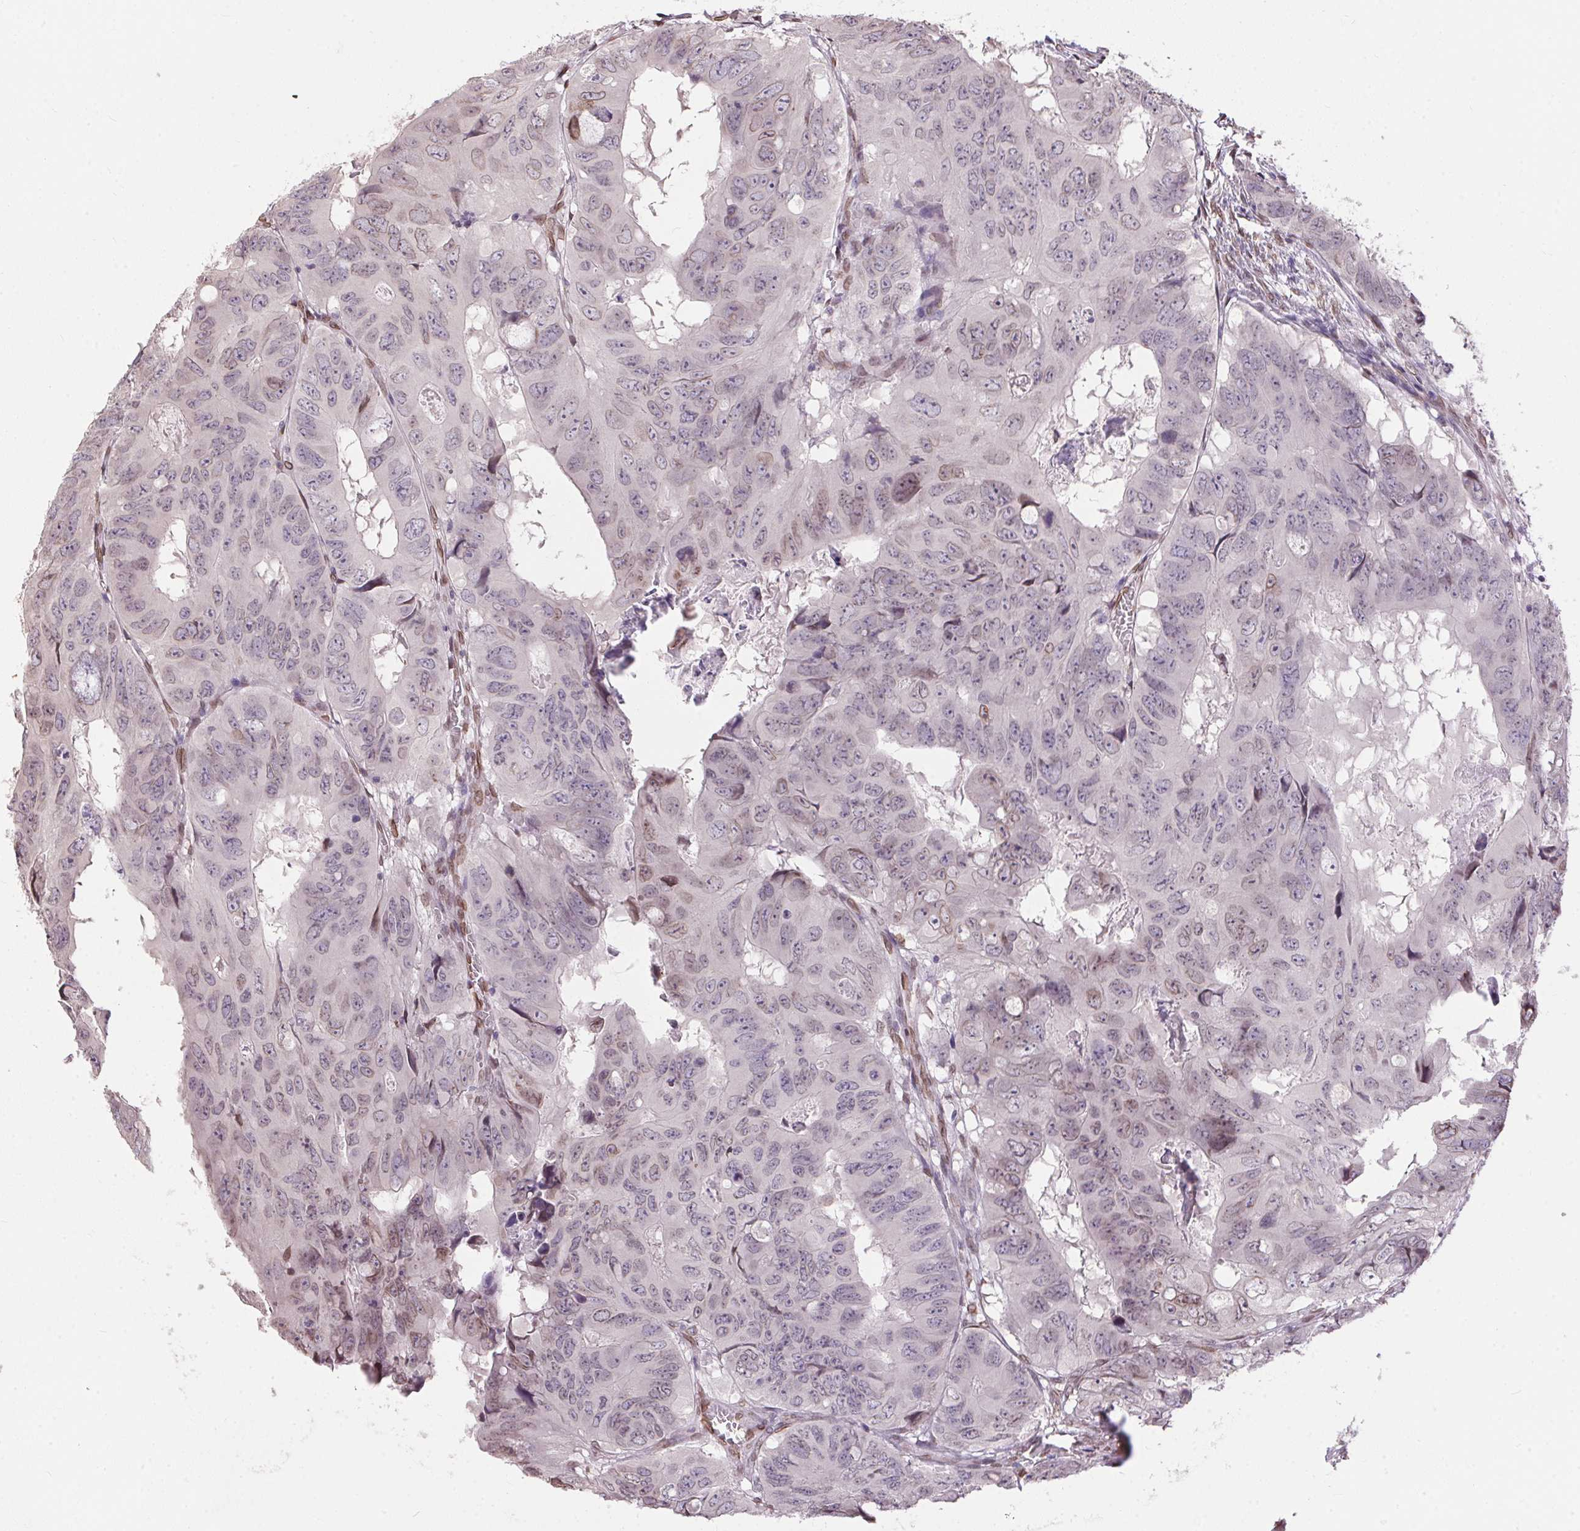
{"staining": {"intensity": "weak", "quantity": "<25%", "location": "nuclear"}, "tissue": "colorectal cancer", "cell_type": "Tumor cells", "image_type": "cancer", "snomed": [{"axis": "morphology", "description": "Adenocarcinoma, NOS"}, {"axis": "topography", "description": "Colon"}], "caption": "This is an immunohistochemistry (IHC) micrograph of colorectal cancer. There is no positivity in tumor cells.", "gene": "TMEM175", "patient": {"sex": "male", "age": 79}}